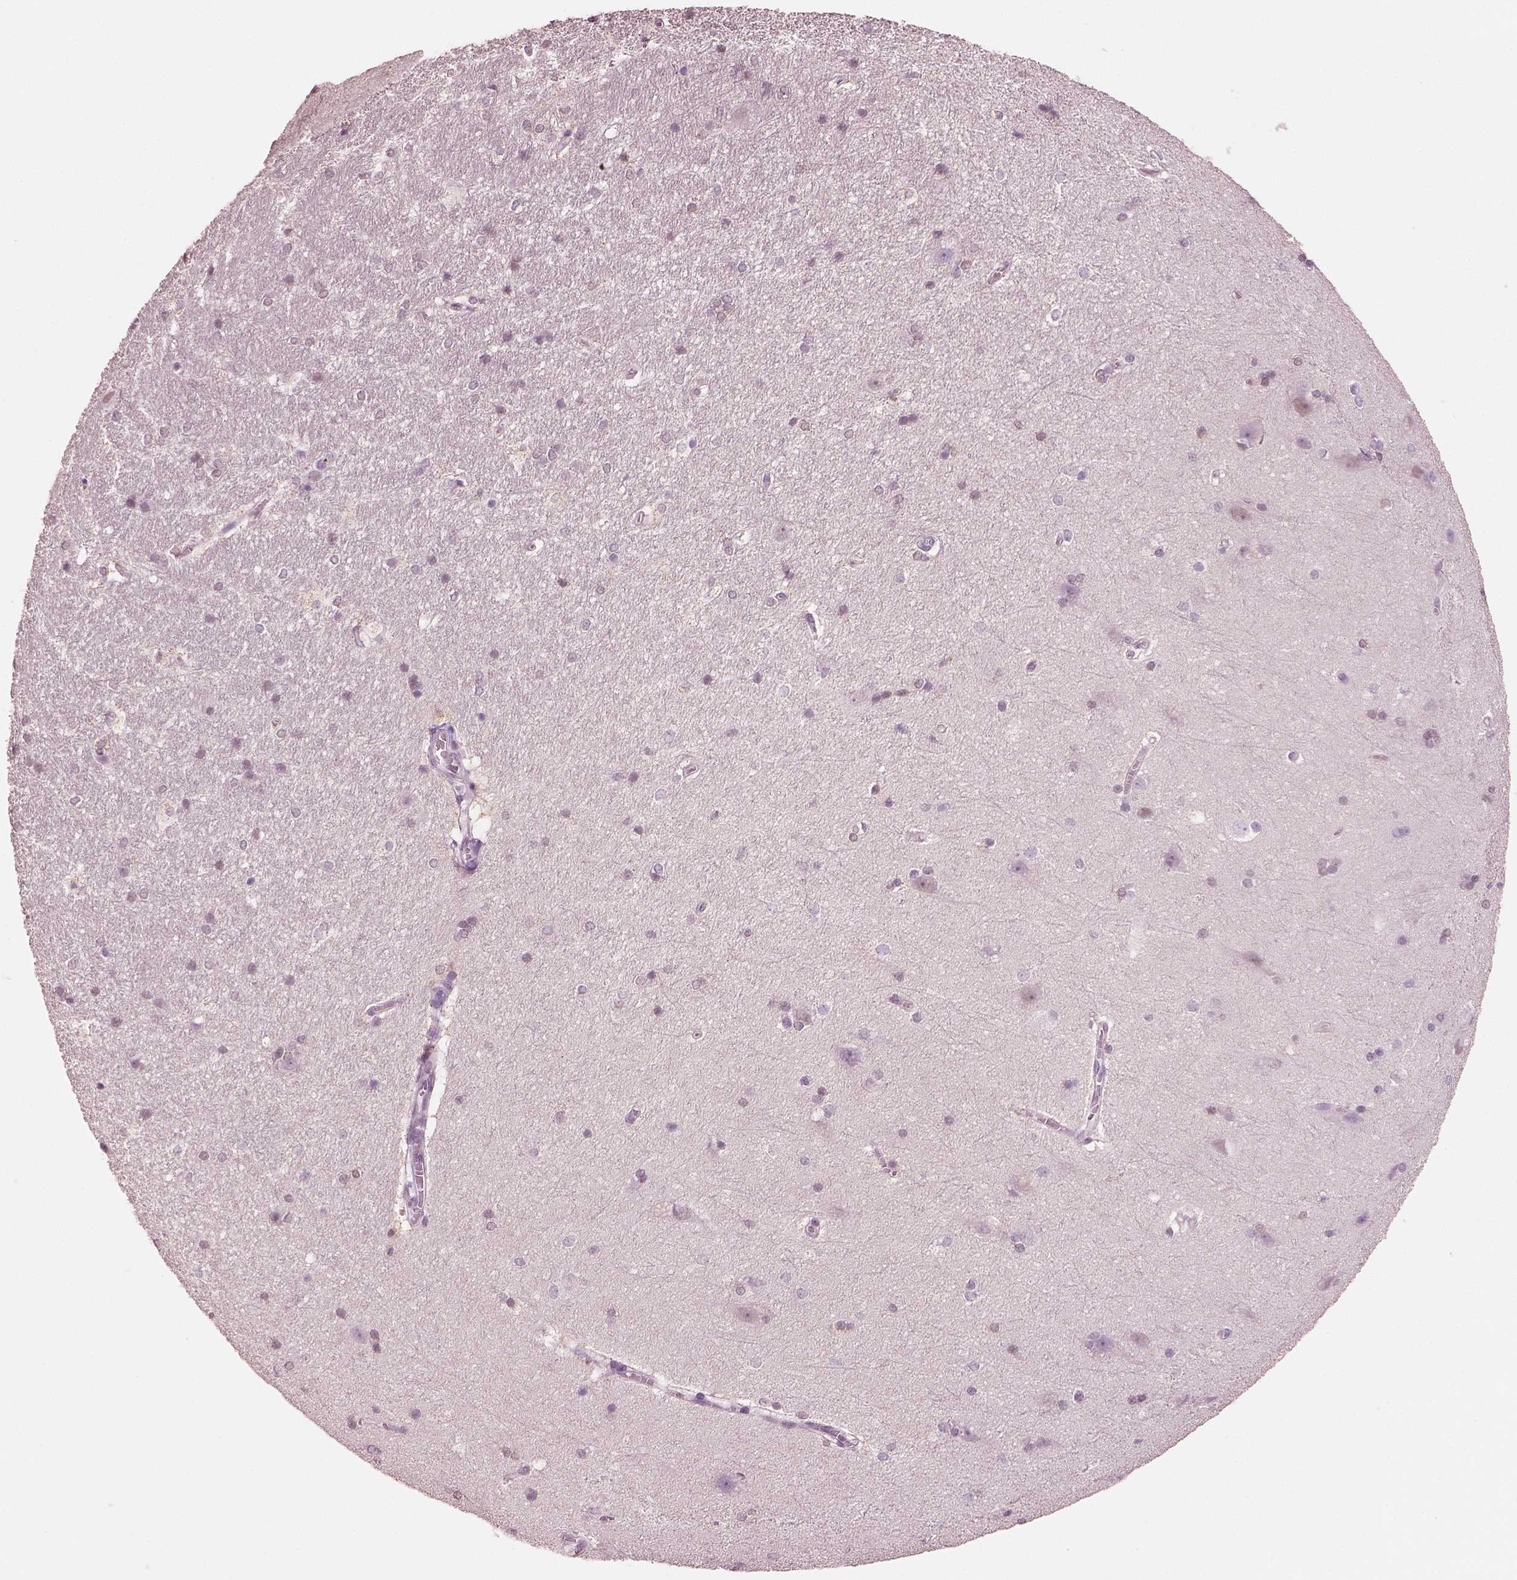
{"staining": {"intensity": "moderate", "quantity": "<25%", "location": "cytoplasmic/membranous"}, "tissue": "hippocampus", "cell_type": "Glial cells", "image_type": "normal", "snomed": [{"axis": "morphology", "description": "Normal tissue, NOS"}, {"axis": "topography", "description": "Cerebral cortex"}, {"axis": "topography", "description": "Hippocampus"}], "caption": "Protein positivity by immunohistochemistry (IHC) demonstrates moderate cytoplasmic/membranous positivity in approximately <25% of glial cells in benign hippocampus. (DAB (3,3'-diaminobenzidine) = brown stain, brightfield microscopy at high magnification).", "gene": "ELSPBP1", "patient": {"sex": "female", "age": 19}}